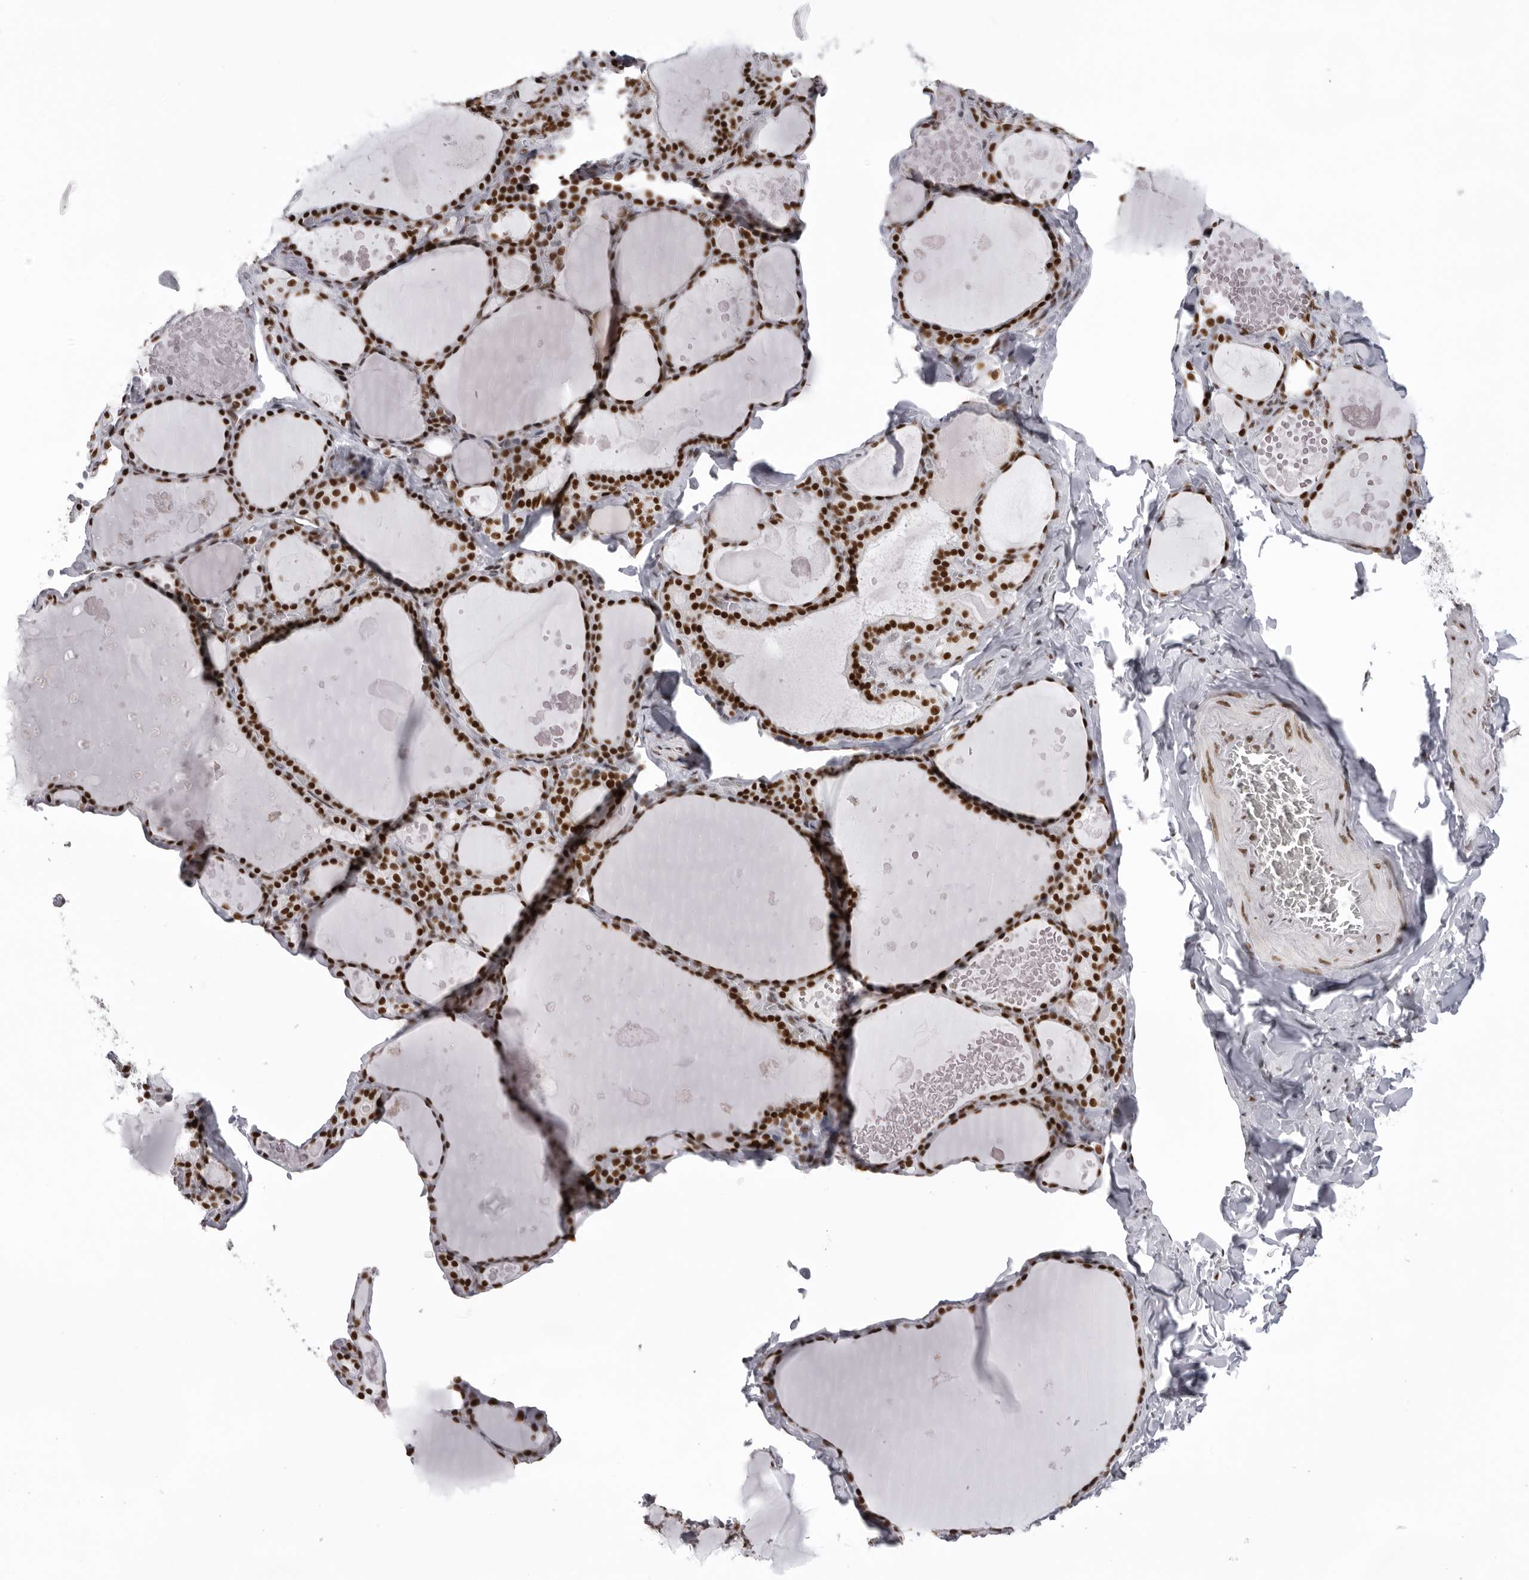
{"staining": {"intensity": "strong", "quantity": ">75%", "location": "nuclear"}, "tissue": "thyroid gland", "cell_type": "Glandular cells", "image_type": "normal", "snomed": [{"axis": "morphology", "description": "Normal tissue, NOS"}, {"axis": "topography", "description": "Thyroid gland"}], "caption": "The photomicrograph displays a brown stain indicating the presence of a protein in the nuclear of glandular cells in thyroid gland.", "gene": "DHX9", "patient": {"sex": "male", "age": 56}}